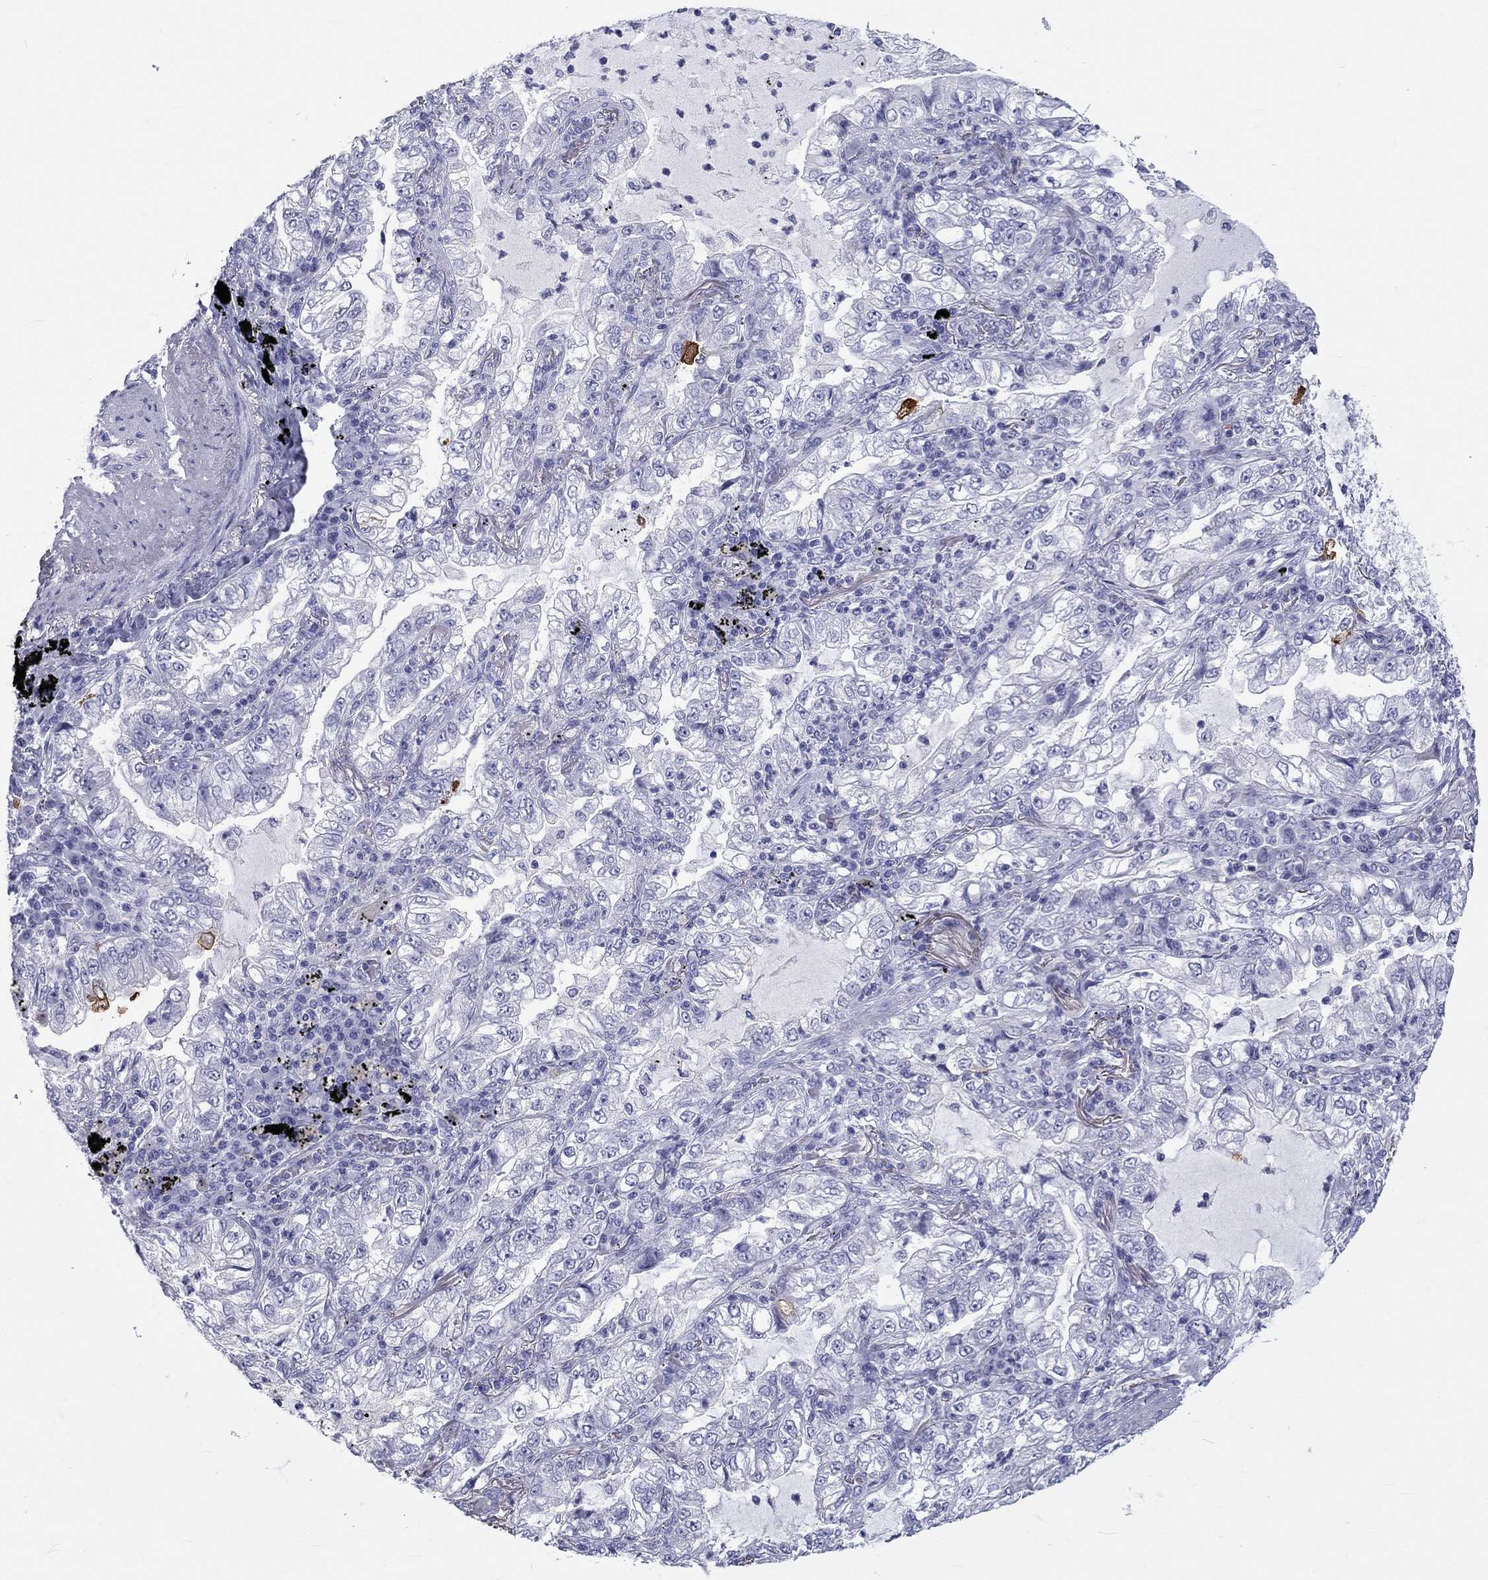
{"staining": {"intensity": "negative", "quantity": "none", "location": "none"}, "tissue": "lung cancer", "cell_type": "Tumor cells", "image_type": "cancer", "snomed": [{"axis": "morphology", "description": "Adenocarcinoma, NOS"}, {"axis": "topography", "description": "Lung"}], "caption": "Human adenocarcinoma (lung) stained for a protein using immunohistochemistry displays no positivity in tumor cells.", "gene": "DNALI1", "patient": {"sex": "female", "age": 73}}